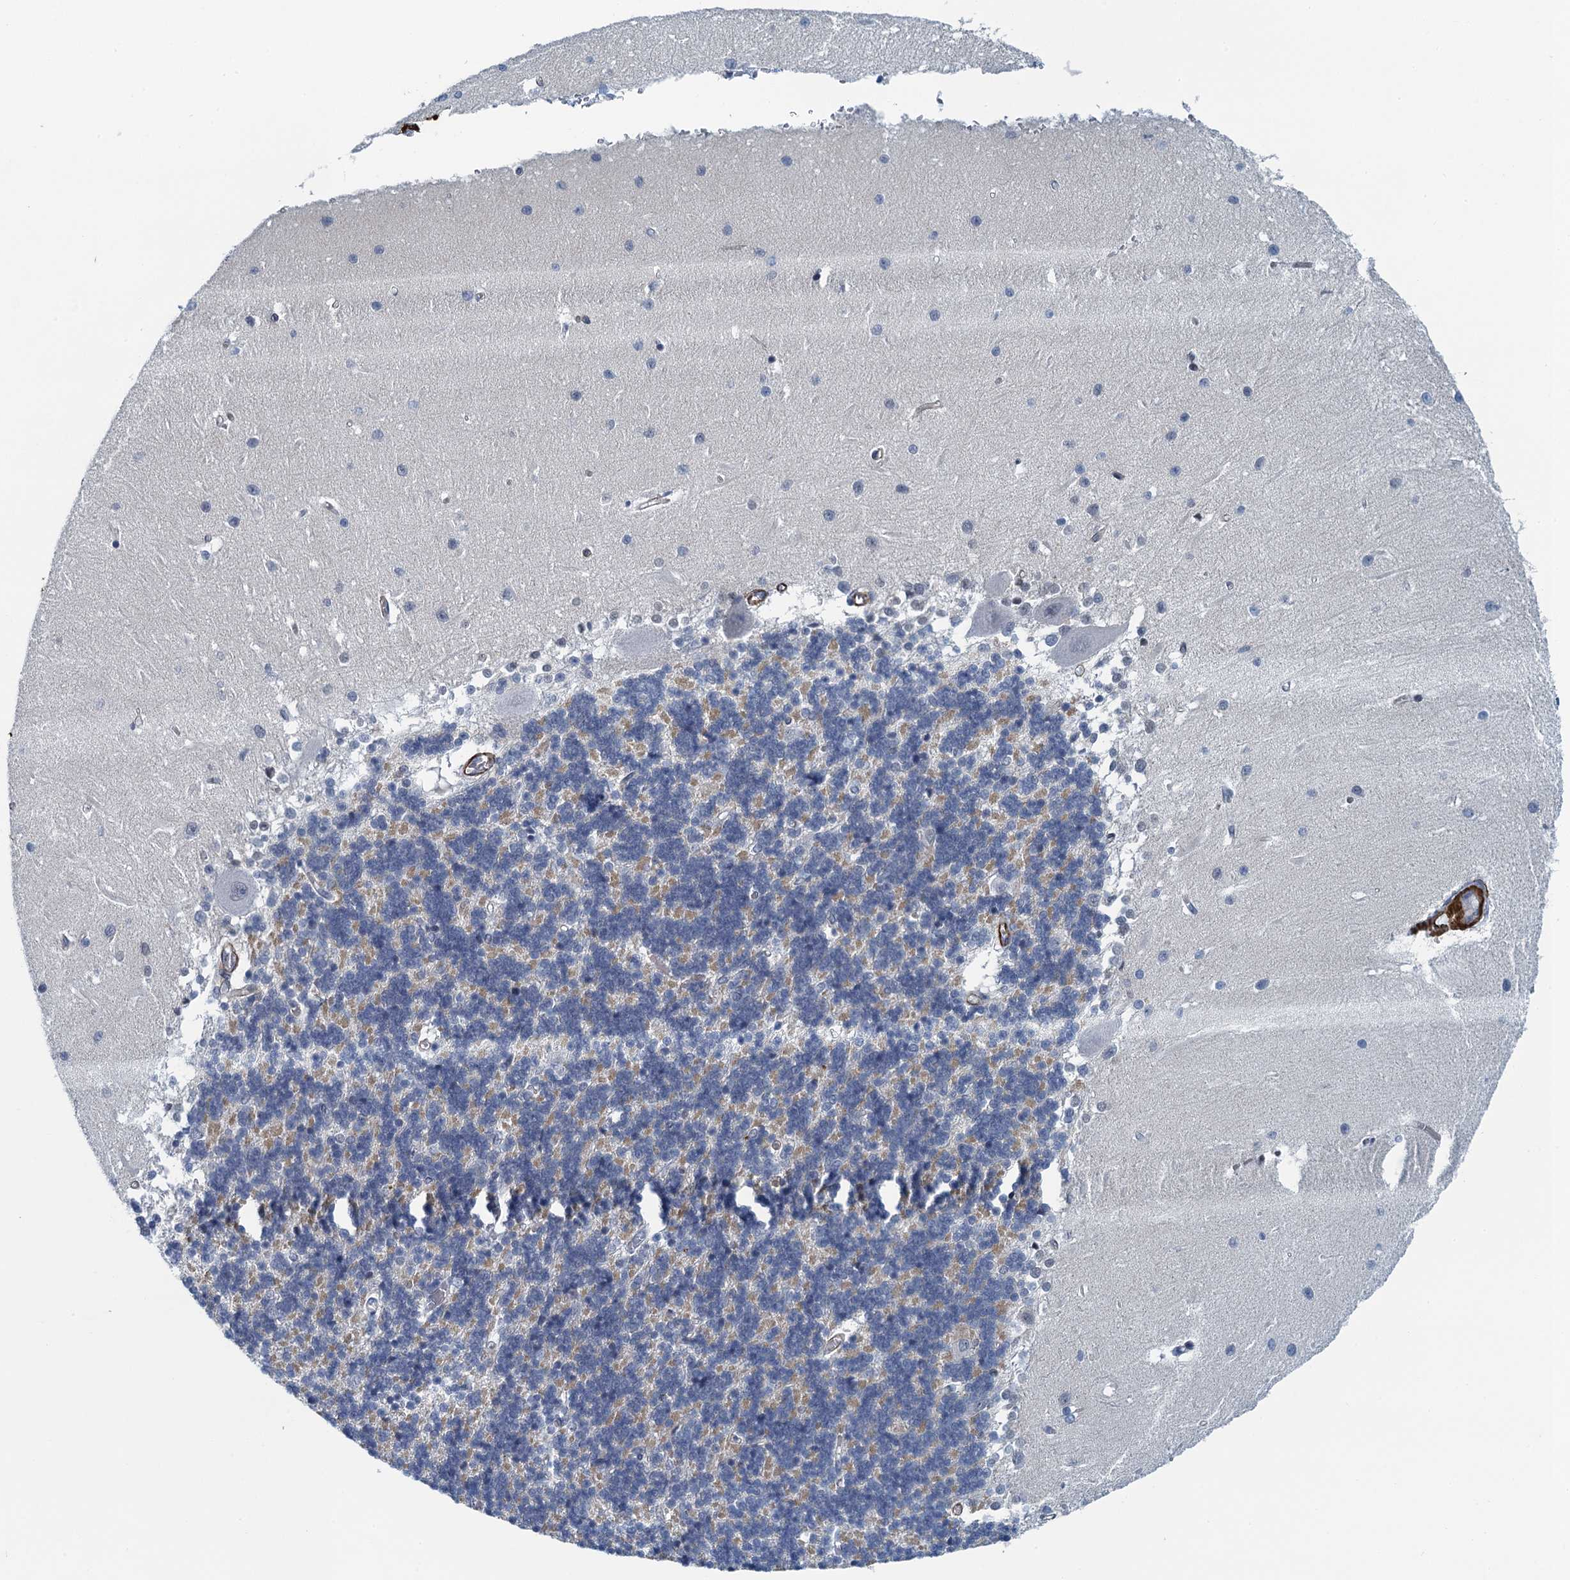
{"staining": {"intensity": "negative", "quantity": "none", "location": "none"}, "tissue": "cerebellum", "cell_type": "Cells in granular layer", "image_type": "normal", "snomed": [{"axis": "morphology", "description": "Normal tissue, NOS"}, {"axis": "topography", "description": "Cerebellum"}], "caption": "Cells in granular layer are negative for protein expression in benign human cerebellum. (Immunohistochemistry (ihc), brightfield microscopy, high magnification).", "gene": "ALG2", "patient": {"sex": "male", "age": 37}}